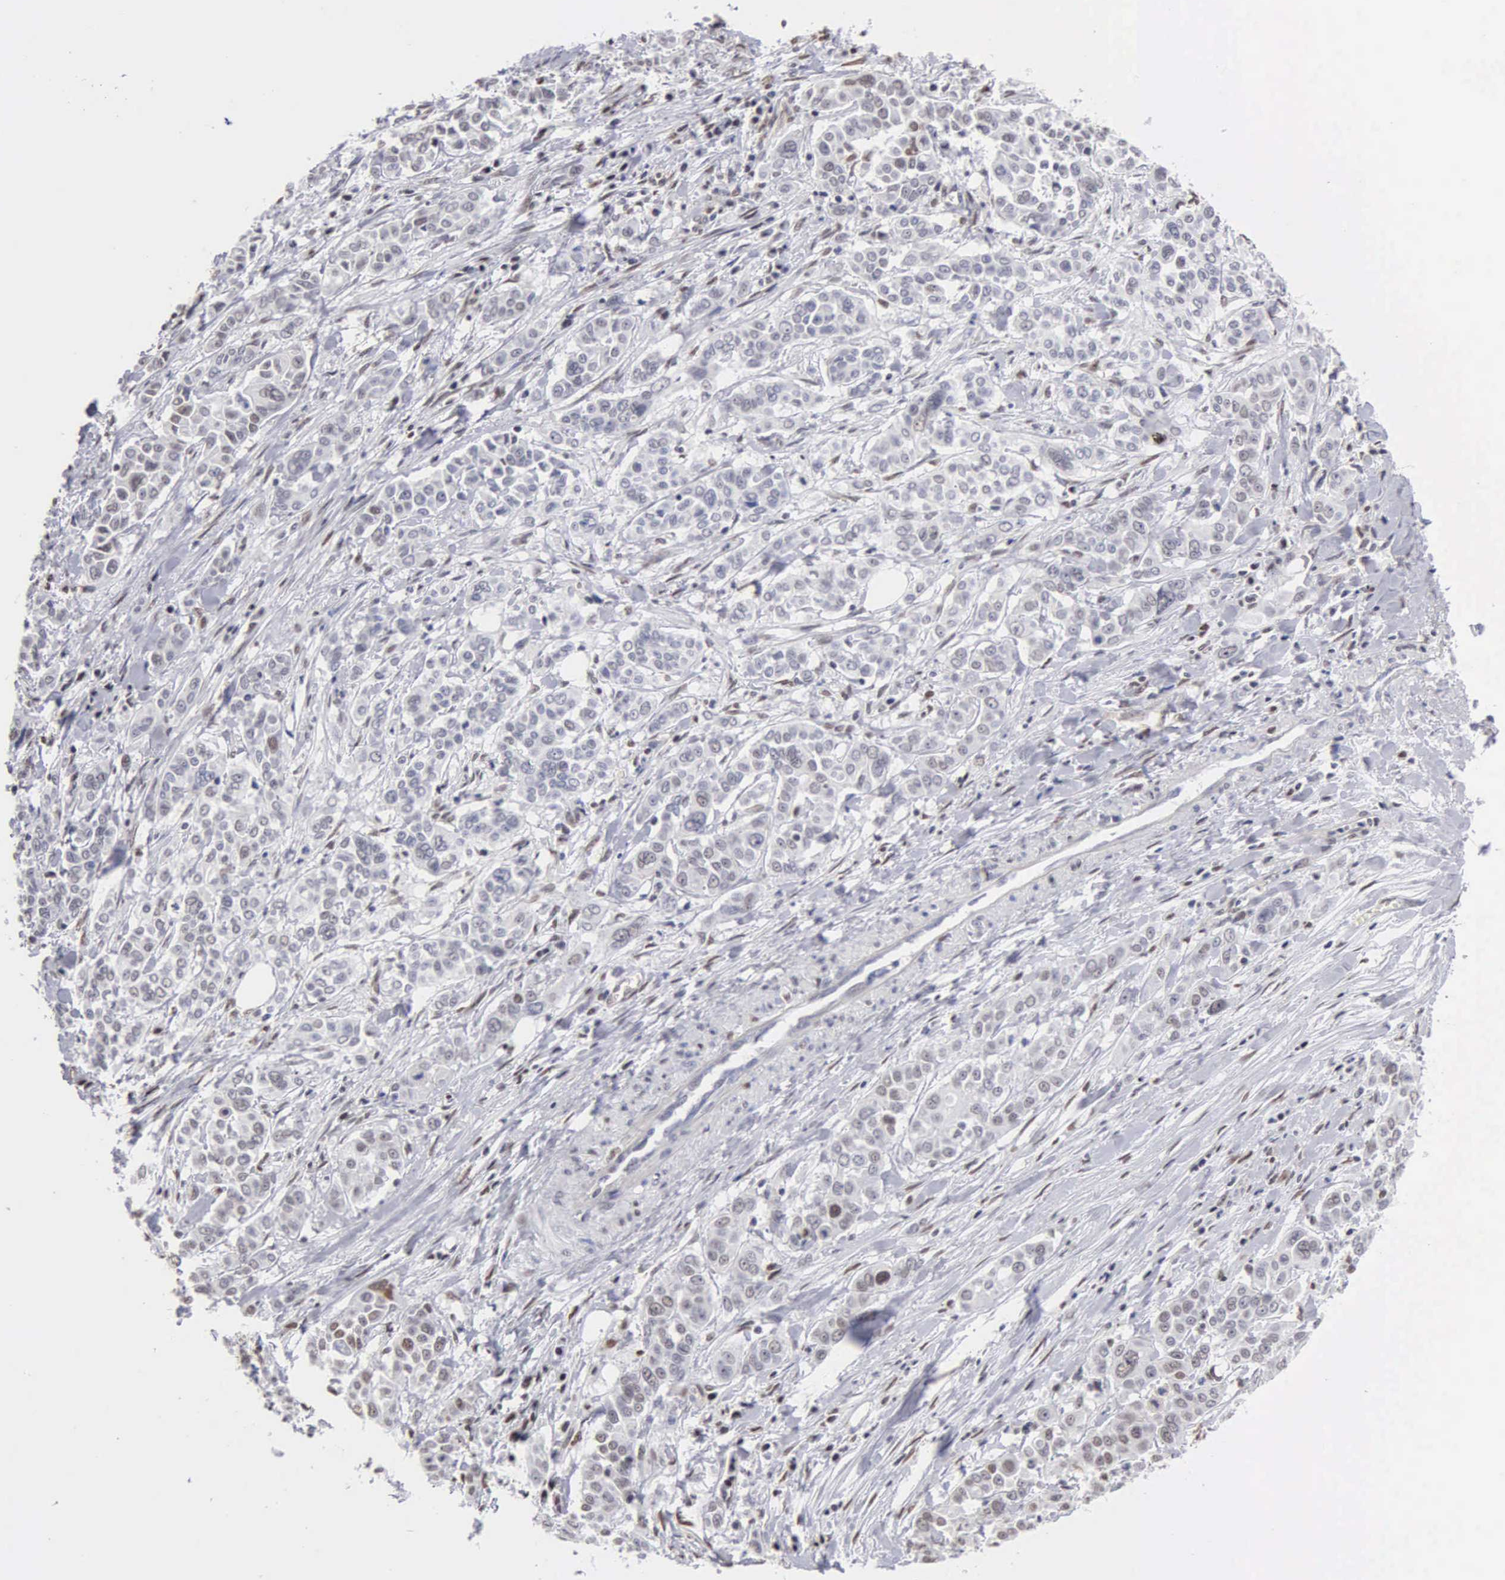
{"staining": {"intensity": "negative", "quantity": "none", "location": "none"}, "tissue": "pancreatic cancer", "cell_type": "Tumor cells", "image_type": "cancer", "snomed": [{"axis": "morphology", "description": "Adenocarcinoma, NOS"}, {"axis": "topography", "description": "Pancreas"}], "caption": "Pancreatic cancer (adenocarcinoma) was stained to show a protein in brown. There is no significant expression in tumor cells.", "gene": "CCNG1", "patient": {"sex": "female", "age": 52}}